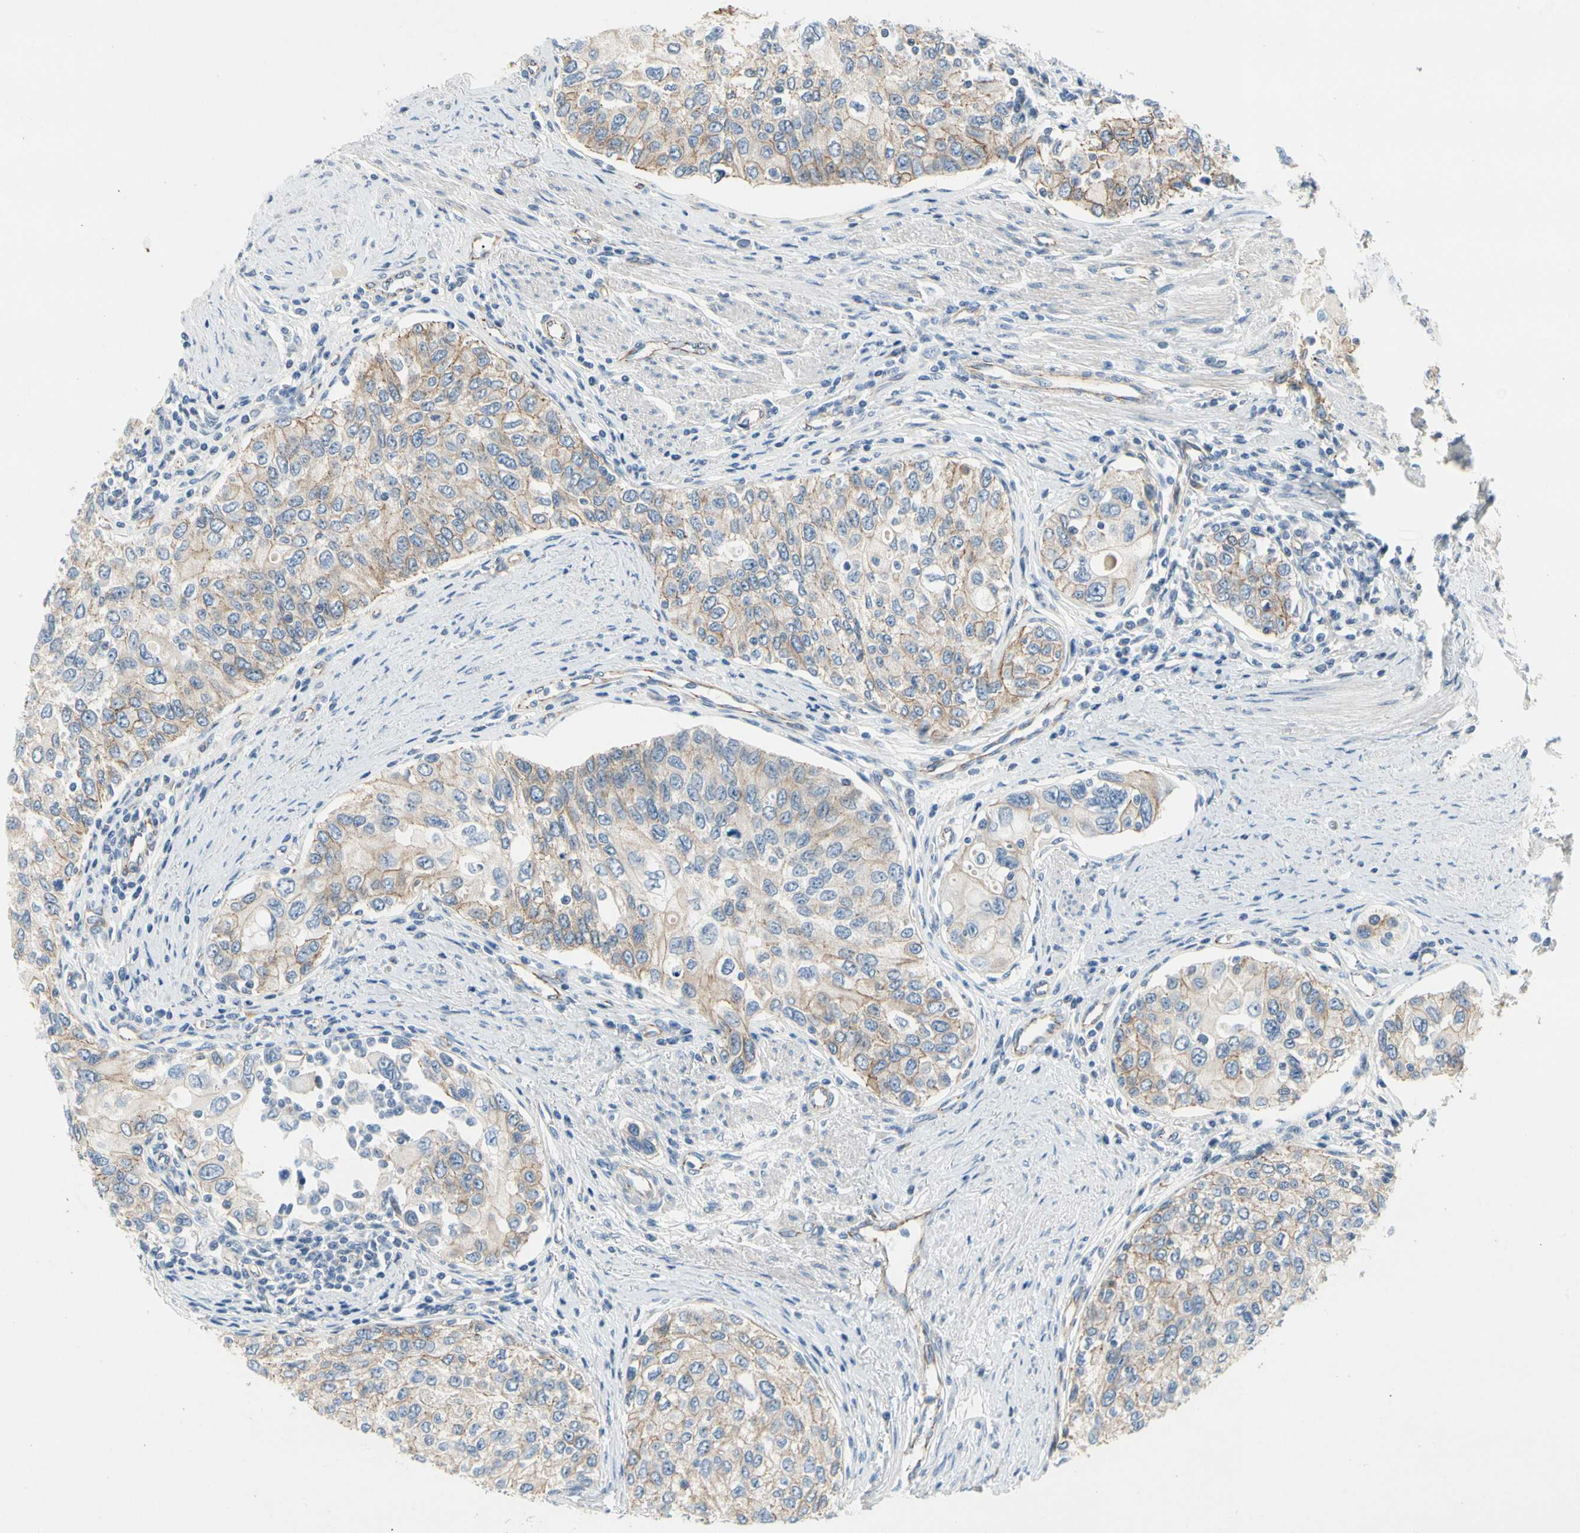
{"staining": {"intensity": "weak", "quantity": "<25%", "location": "cytoplasmic/membranous"}, "tissue": "urothelial cancer", "cell_type": "Tumor cells", "image_type": "cancer", "snomed": [{"axis": "morphology", "description": "Urothelial carcinoma, High grade"}, {"axis": "topography", "description": "Urinary bladder"}], "caption": "The histopathology image reveals no staining of tumor cells in urothelial carcinoma (high-grade).", "gene": "LGR6", "patient": {"sex": "female", "age": 56}}